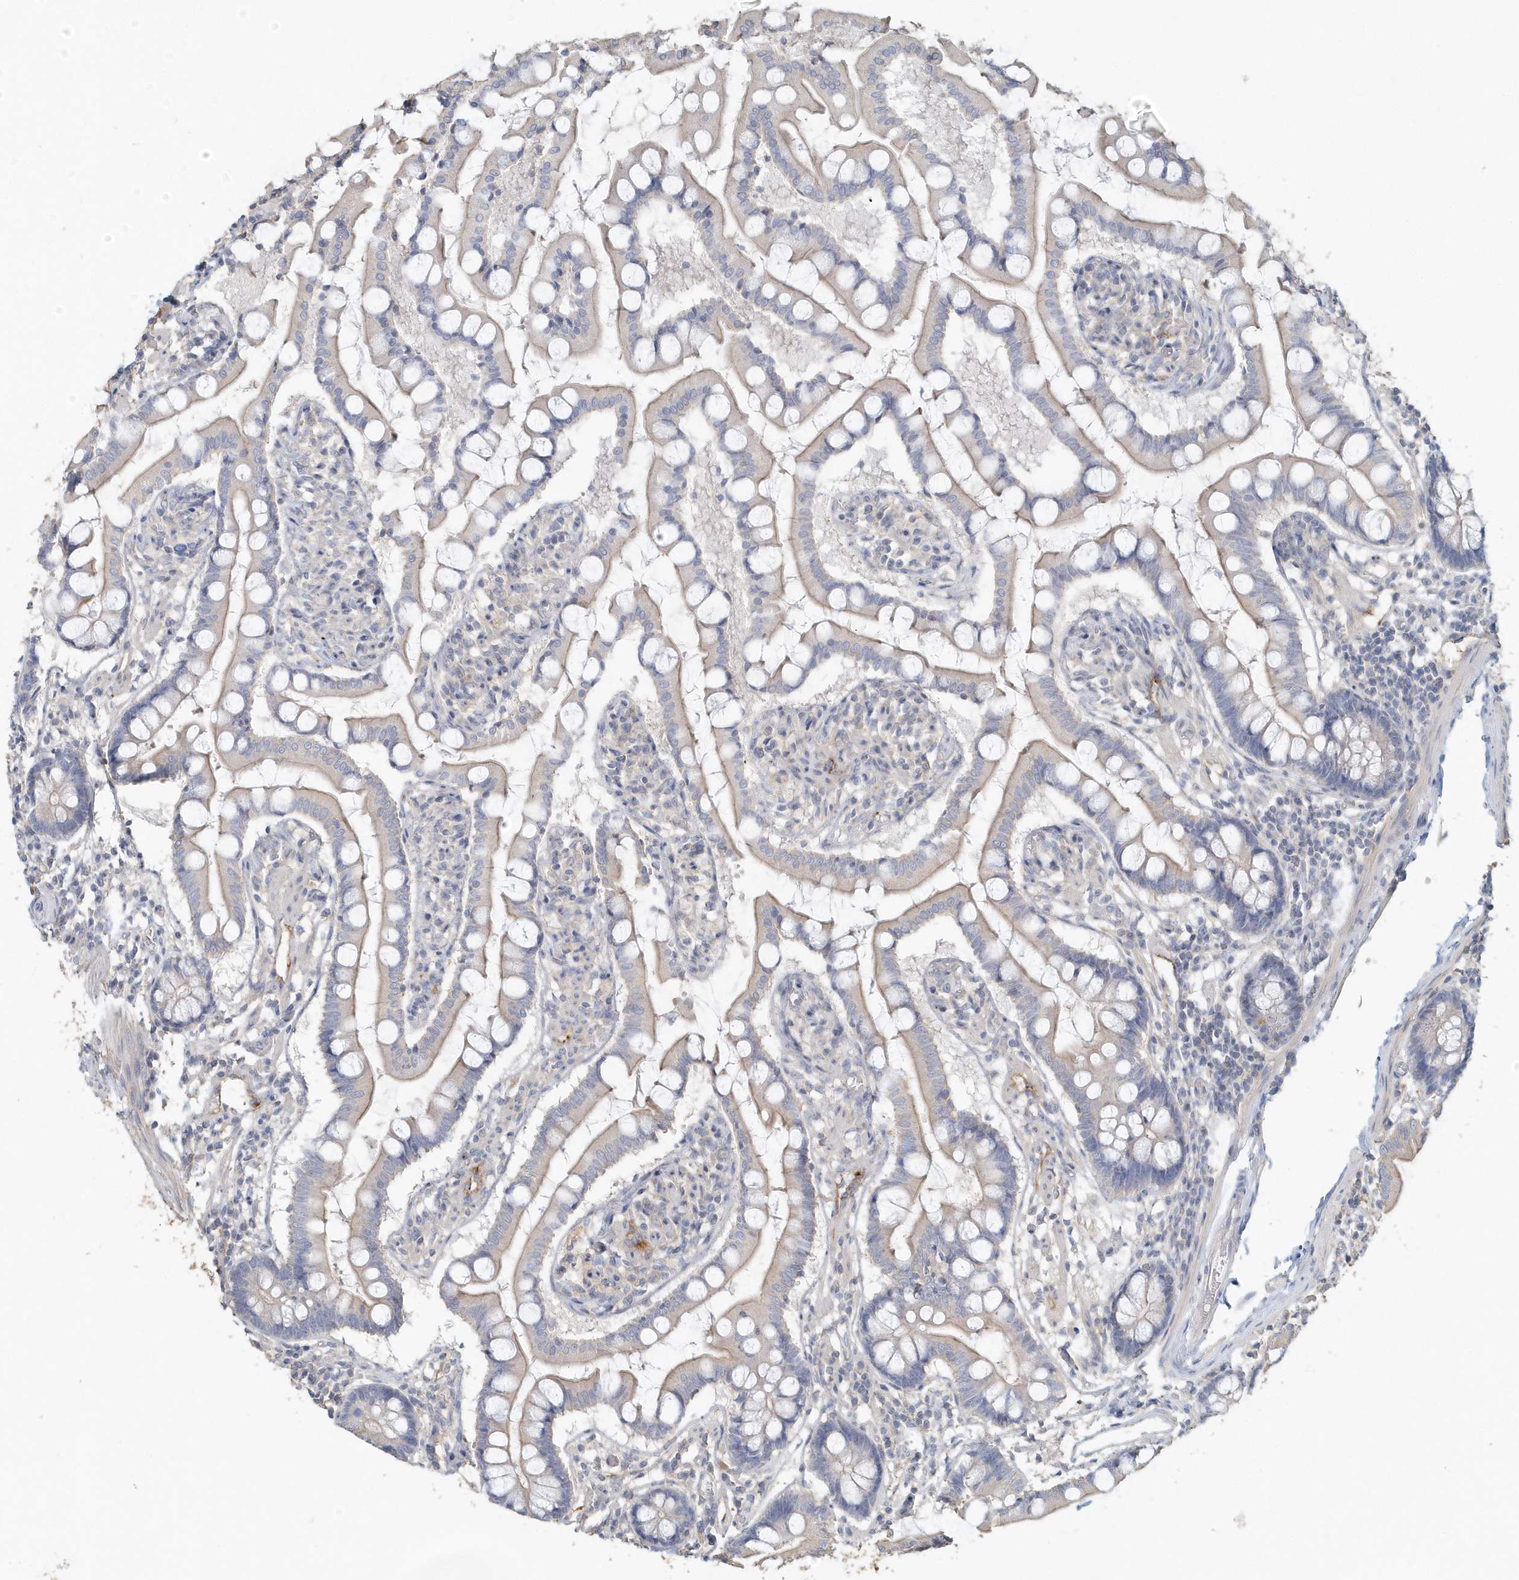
{"staining": {"intensity": "weak", "quantity": "25%-75%", "location": "cytoplasmic/membranous"}, "tissue": "small intestine", "cell_type": "Glandular cells", "image_type": "normal", "snomed": [{"axis": "morphology", "description": "Normal tissue, NOS"}, {"axis": "topography", "description": "Small intestine"}], "caption": "Immunohistochemistry photomicrograph of unremarkable human small intestine stained for a protein (brown), which exhibits low levels of weak cytoplasmic/membranous positivity in approximately 25%-75% of glandular cells.", "gene": "MMRN1", "patient": {"sex": "male", "age": 41}}